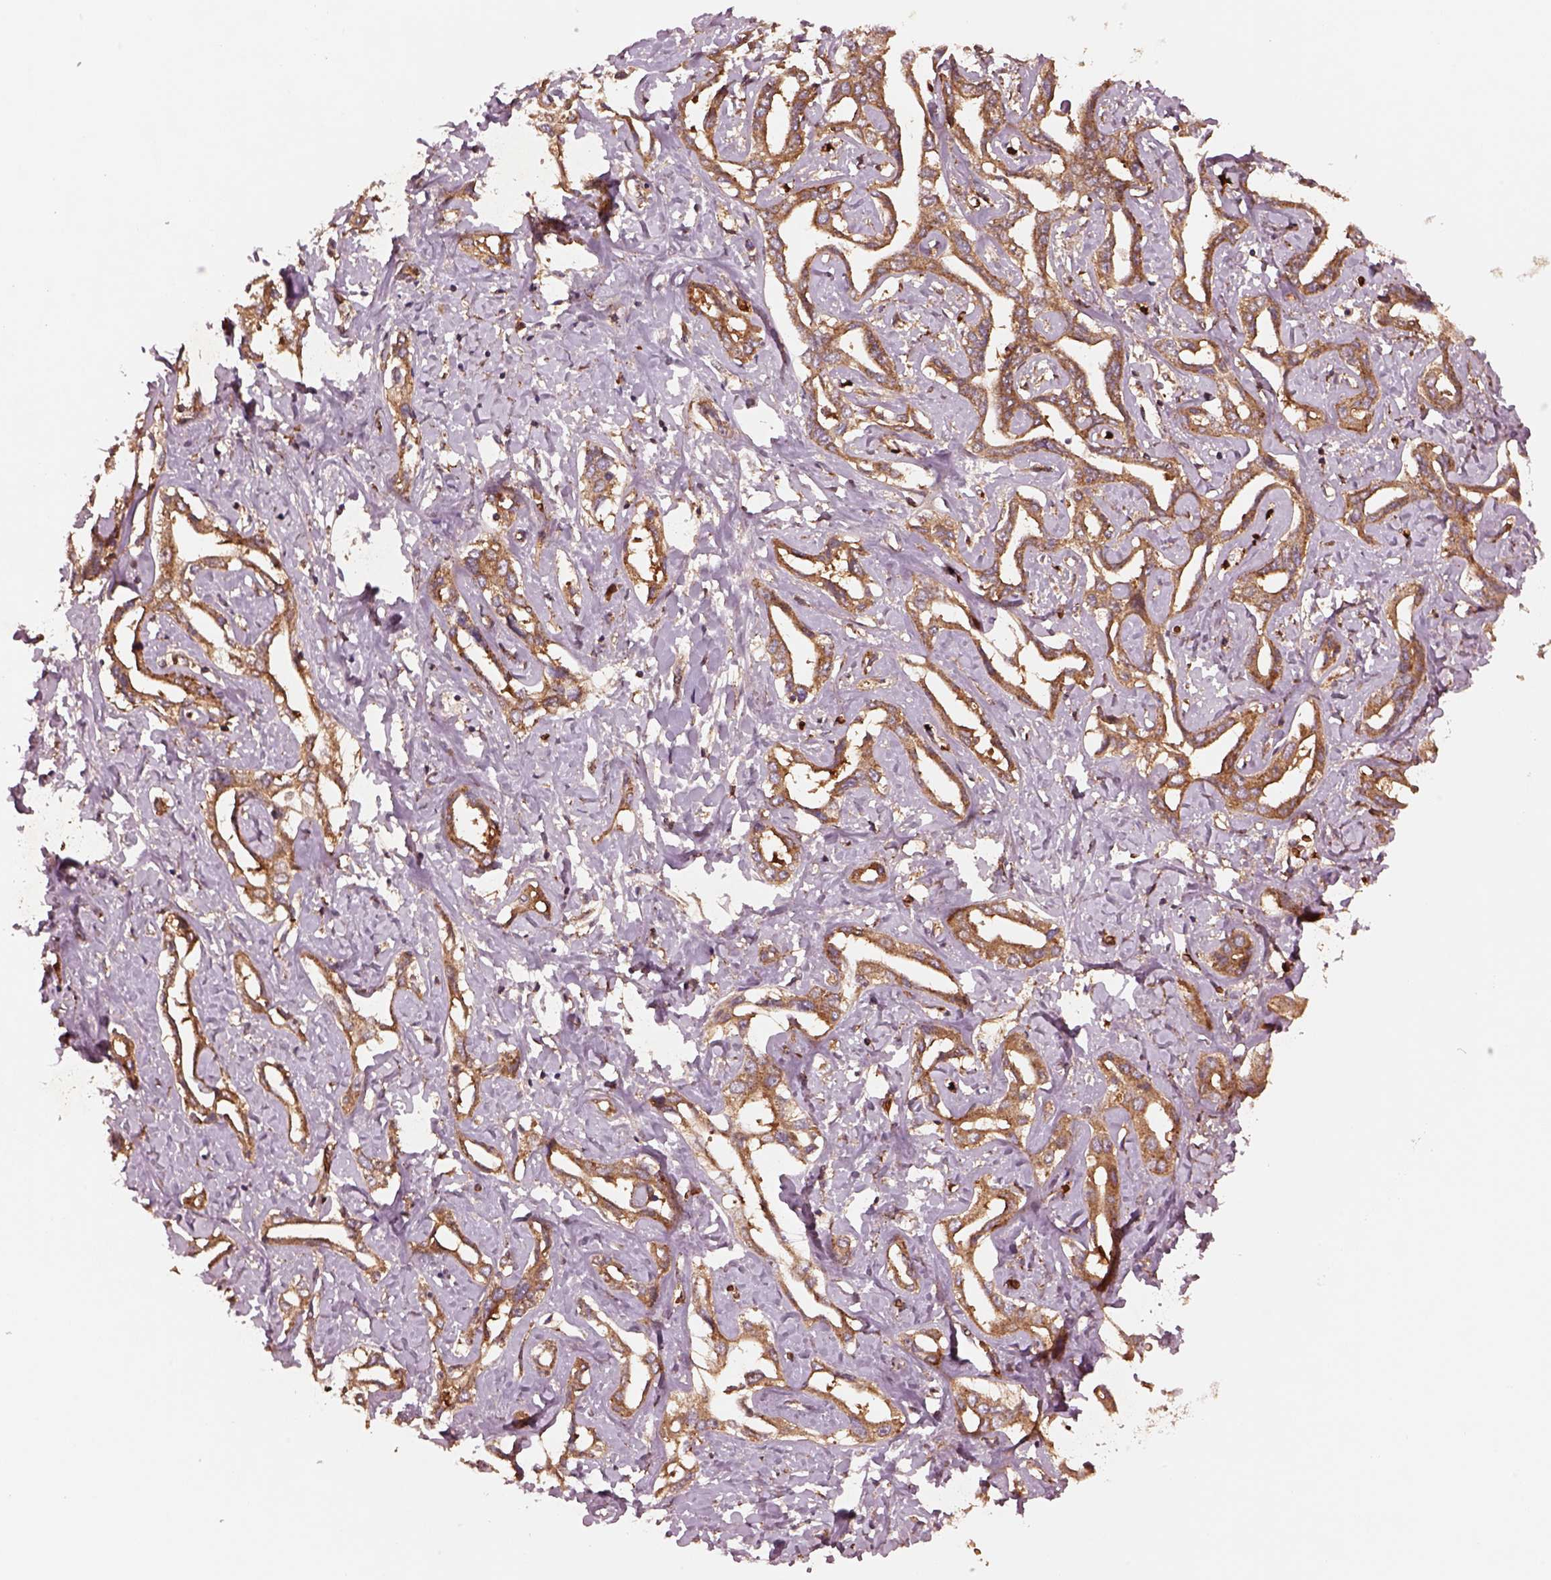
{"staining": {"intensity": "moderate", "quantity": ">75%", "location": "cytoplasmic/membranous"}, "tissue": "liver cancer", "cell_type": "Tumor cells", "image_type": "cancer", "snomed": [{"axis": "morphology", "description": "Cholangiocarcinoma"}, {"axis": "topography", "description": "Liver"}], "caption": "Cholangiocarcinoma (liver) tissue displays moderate cytoplasmic/membranous staining in approximately >75% of tumor cells, visualized by immunohistochemistry.", "gene": "WASHC2A", "patient": {"sex": "male", "age": 59}}